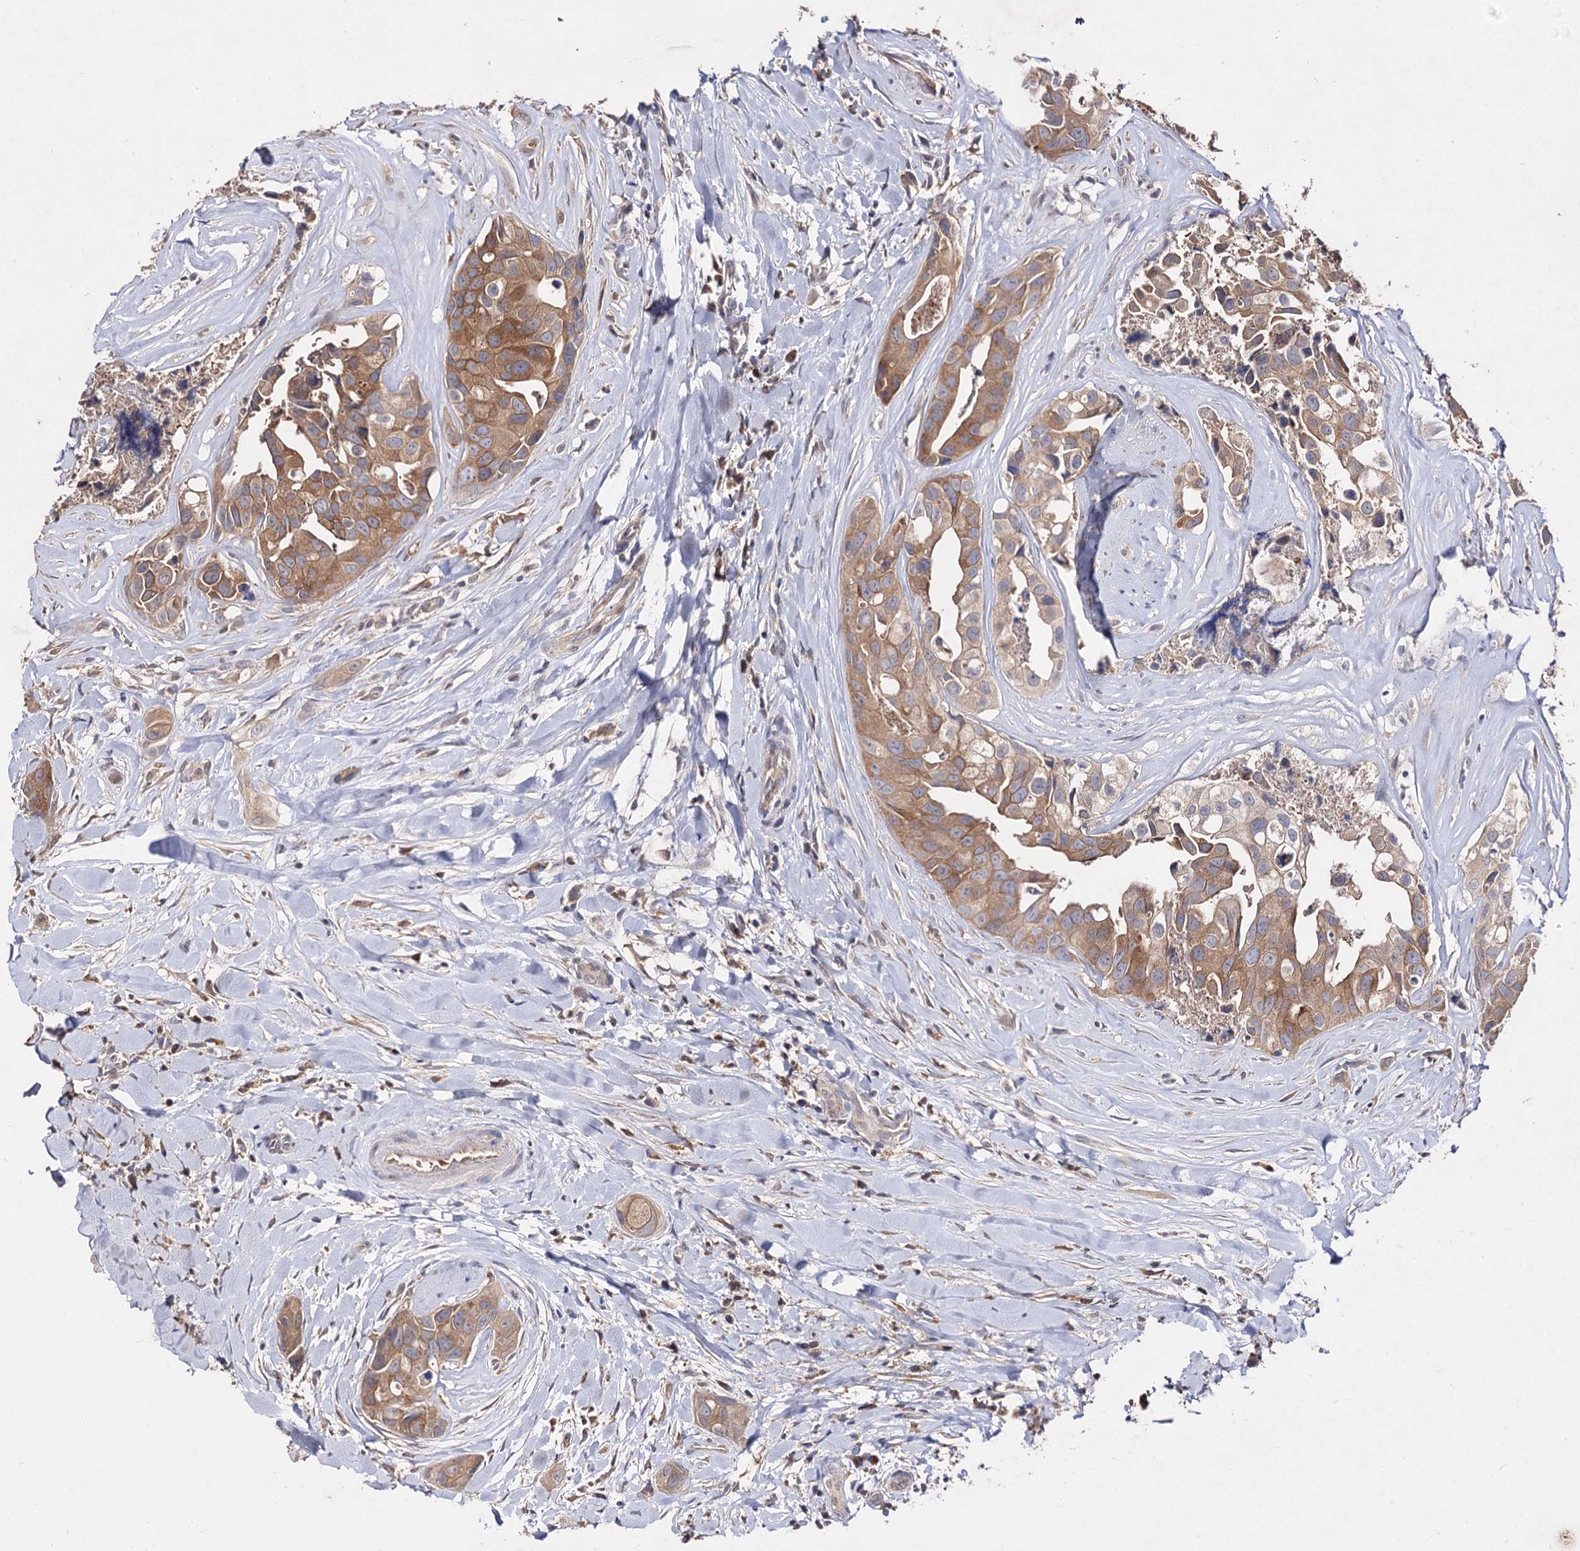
{"staining": {"intensity": "moderate", "quantity": ">75%", "location": "cytoplasmic/membranous"}, "tissue": "head and neck cancer", "cell_type": "Tumor cells", "image_type": "cancer", "snomed": [{"axis": "morphology", "description": "Adenocarcinoma, NOS"}, {"axis": "morphology", "description": "Adenocarcinoma, metastatic, NOS"}, {"axis": "topography", "description": "Head-Neck"}], "caption": "Metastatic adenocarcinoma (head and neck) stained for a protein reveals moderate cytoplasmic/membranous positivity in tumor cells. The protein is shown in brown color, while the nuclei are stained blue.", "gene": "ARFIP2", "patient": {"sex": "male", "age": 75}}